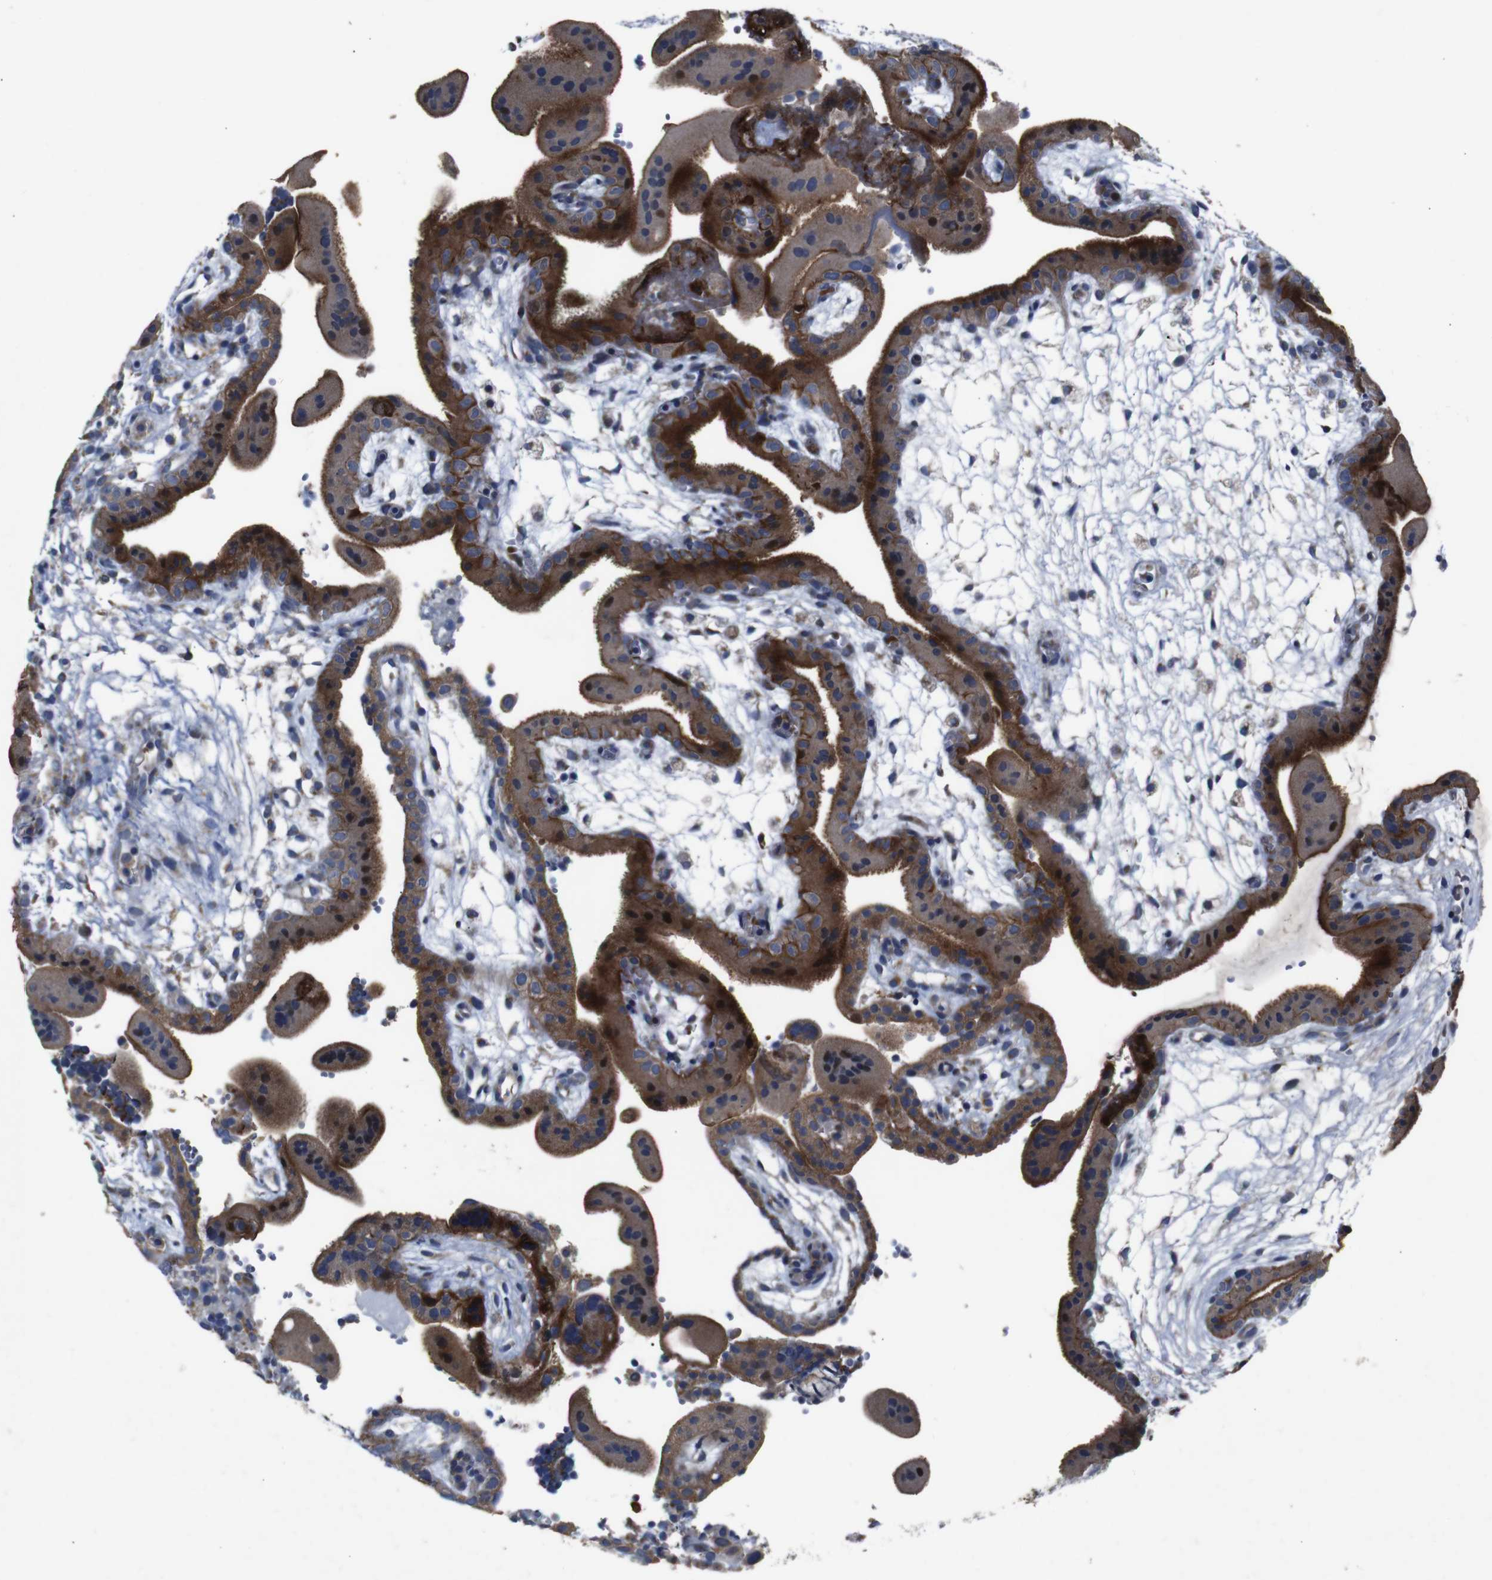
{"staining": {"intensity": "strong", "quantity": ">75%", "location": "cytoplasmic/membranous"}, "tissue": "placenta", "cell_type": "Trophoblastic cells", "image_type": "normal", "snomed": [{"axis": "morphology", "description": "Normal tissue, NOS"}, {"axis": "topography", "description": "Placenta"}], "caption": "This photomicrograph reveals IHC staining of unremarkable human placenta, with high strong cytoplasmic/membranous staining in about >75% of trophoblastic cells.", "gene": "CHST10", "patient": {"sex": "female", "age": 18}}